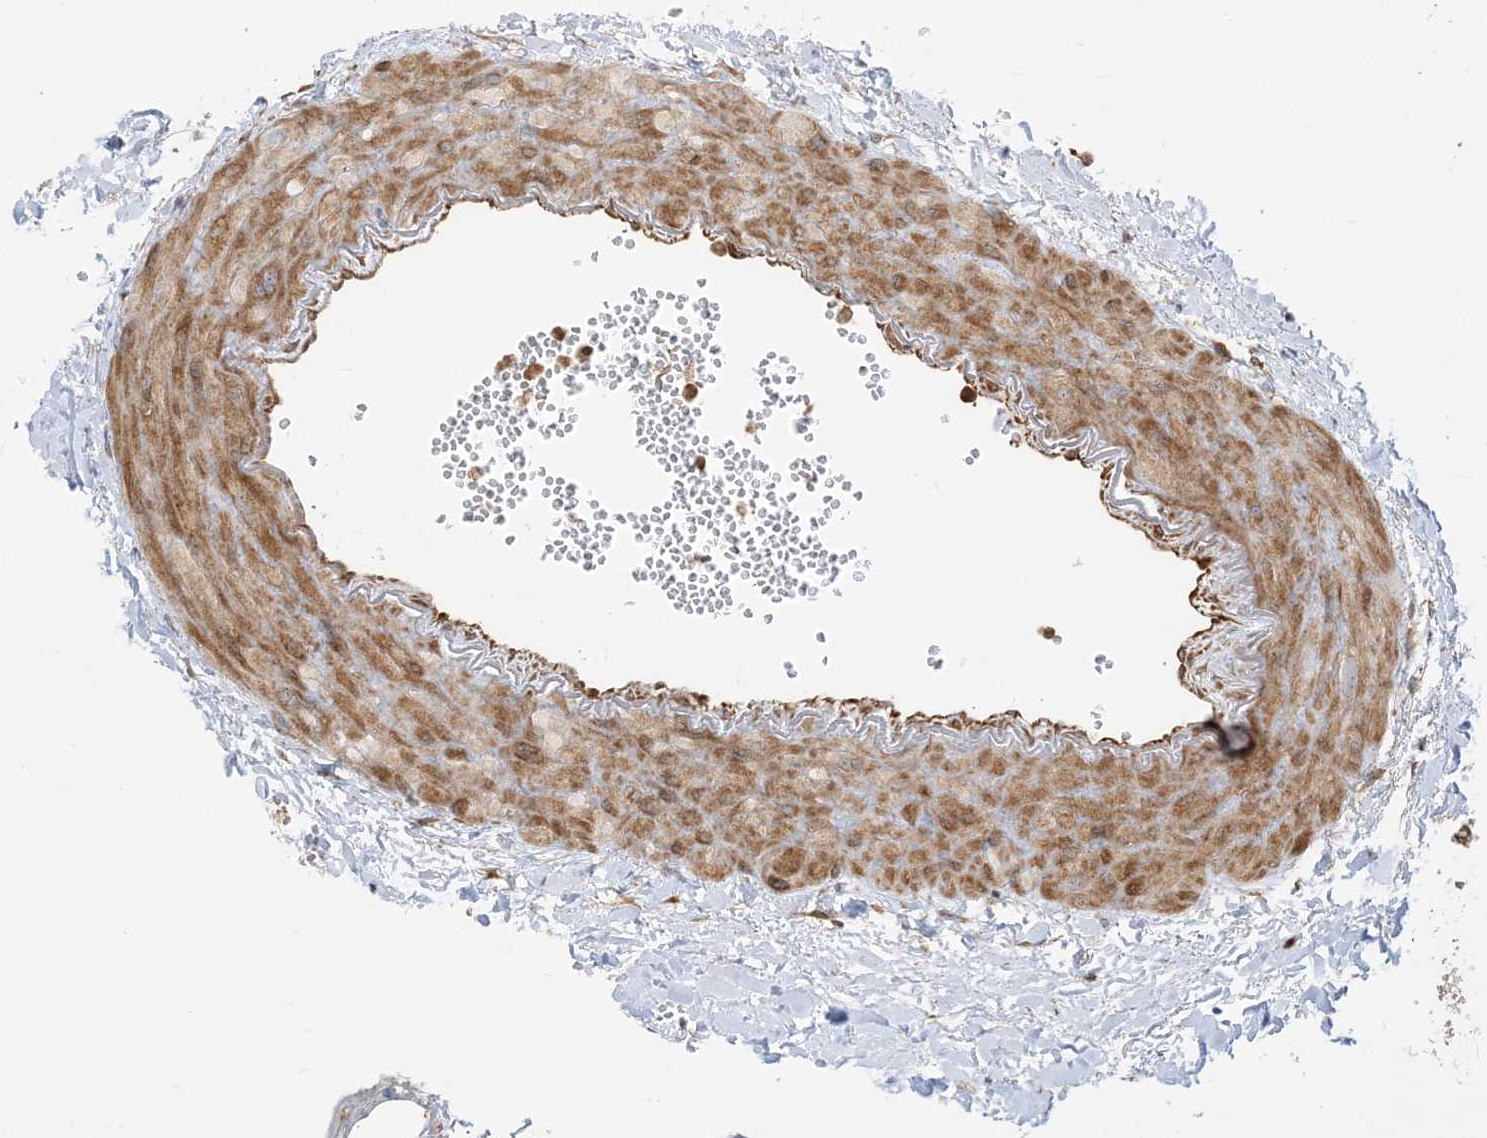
{"staining": {"intensity": "strong", "quantity": ">75%", "location": "cytoplasmic/membranous"}, "tissue": "gallbladder", "cell_type": "Glandular cells", "image_type": "normal", "snomed": [{"axis": "morphology", "description": "Normal tissue, NOS"}, {"axis": "topography", "description": "Gallbladder"}], "caption": "Protein staining of unremarkable gallbladder shows strong cytoplasmic/membranous staining in about >75% of glandular cells.", "gene": "SRP72", "patient": {"sex": "male", "age": 55}}